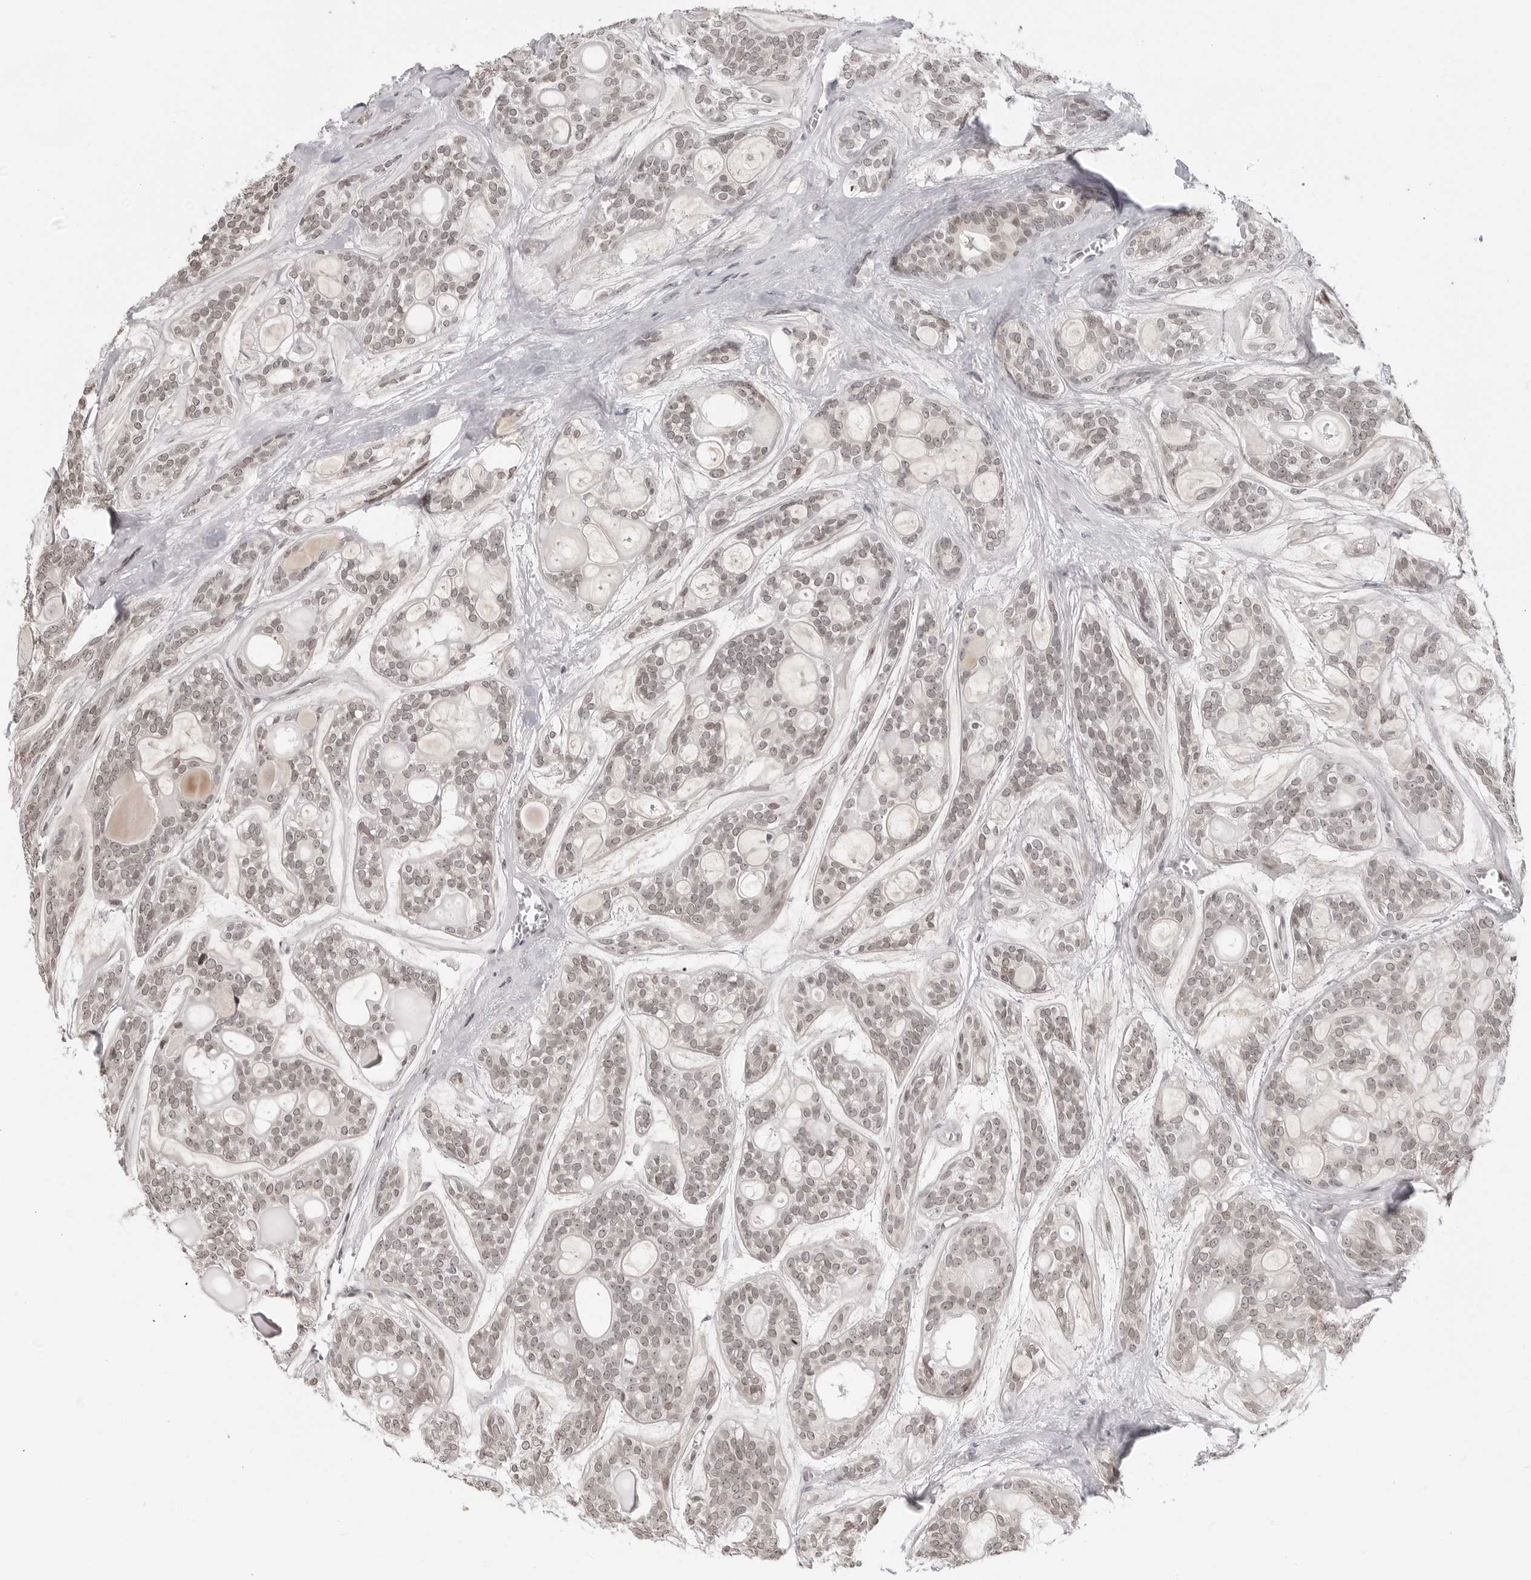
{"staining": {"intensity": "weak", "quantity": ">75%", "location": "nuclear"}, "tissue": "head and neck cancer", "cell_type": "Tumor cells", "image_type": "cancer", "snomed": [{"axis": "morphology", "description": "Adenocarcinoma, NOS"}, {"axis": "topography", "description": "Head-Neck"}], "caption": "DAB immunohistochemical staining of head and neck cancer exhibits weak nuclear protein positivity in about >75% of tumor cells. (Stains: DAB in brown, nuclei in blue, Microscopy: brightfield microscopy at high magnification).", "gene": "C8orf33", "patient": {"sex": "male", "age": 66}}